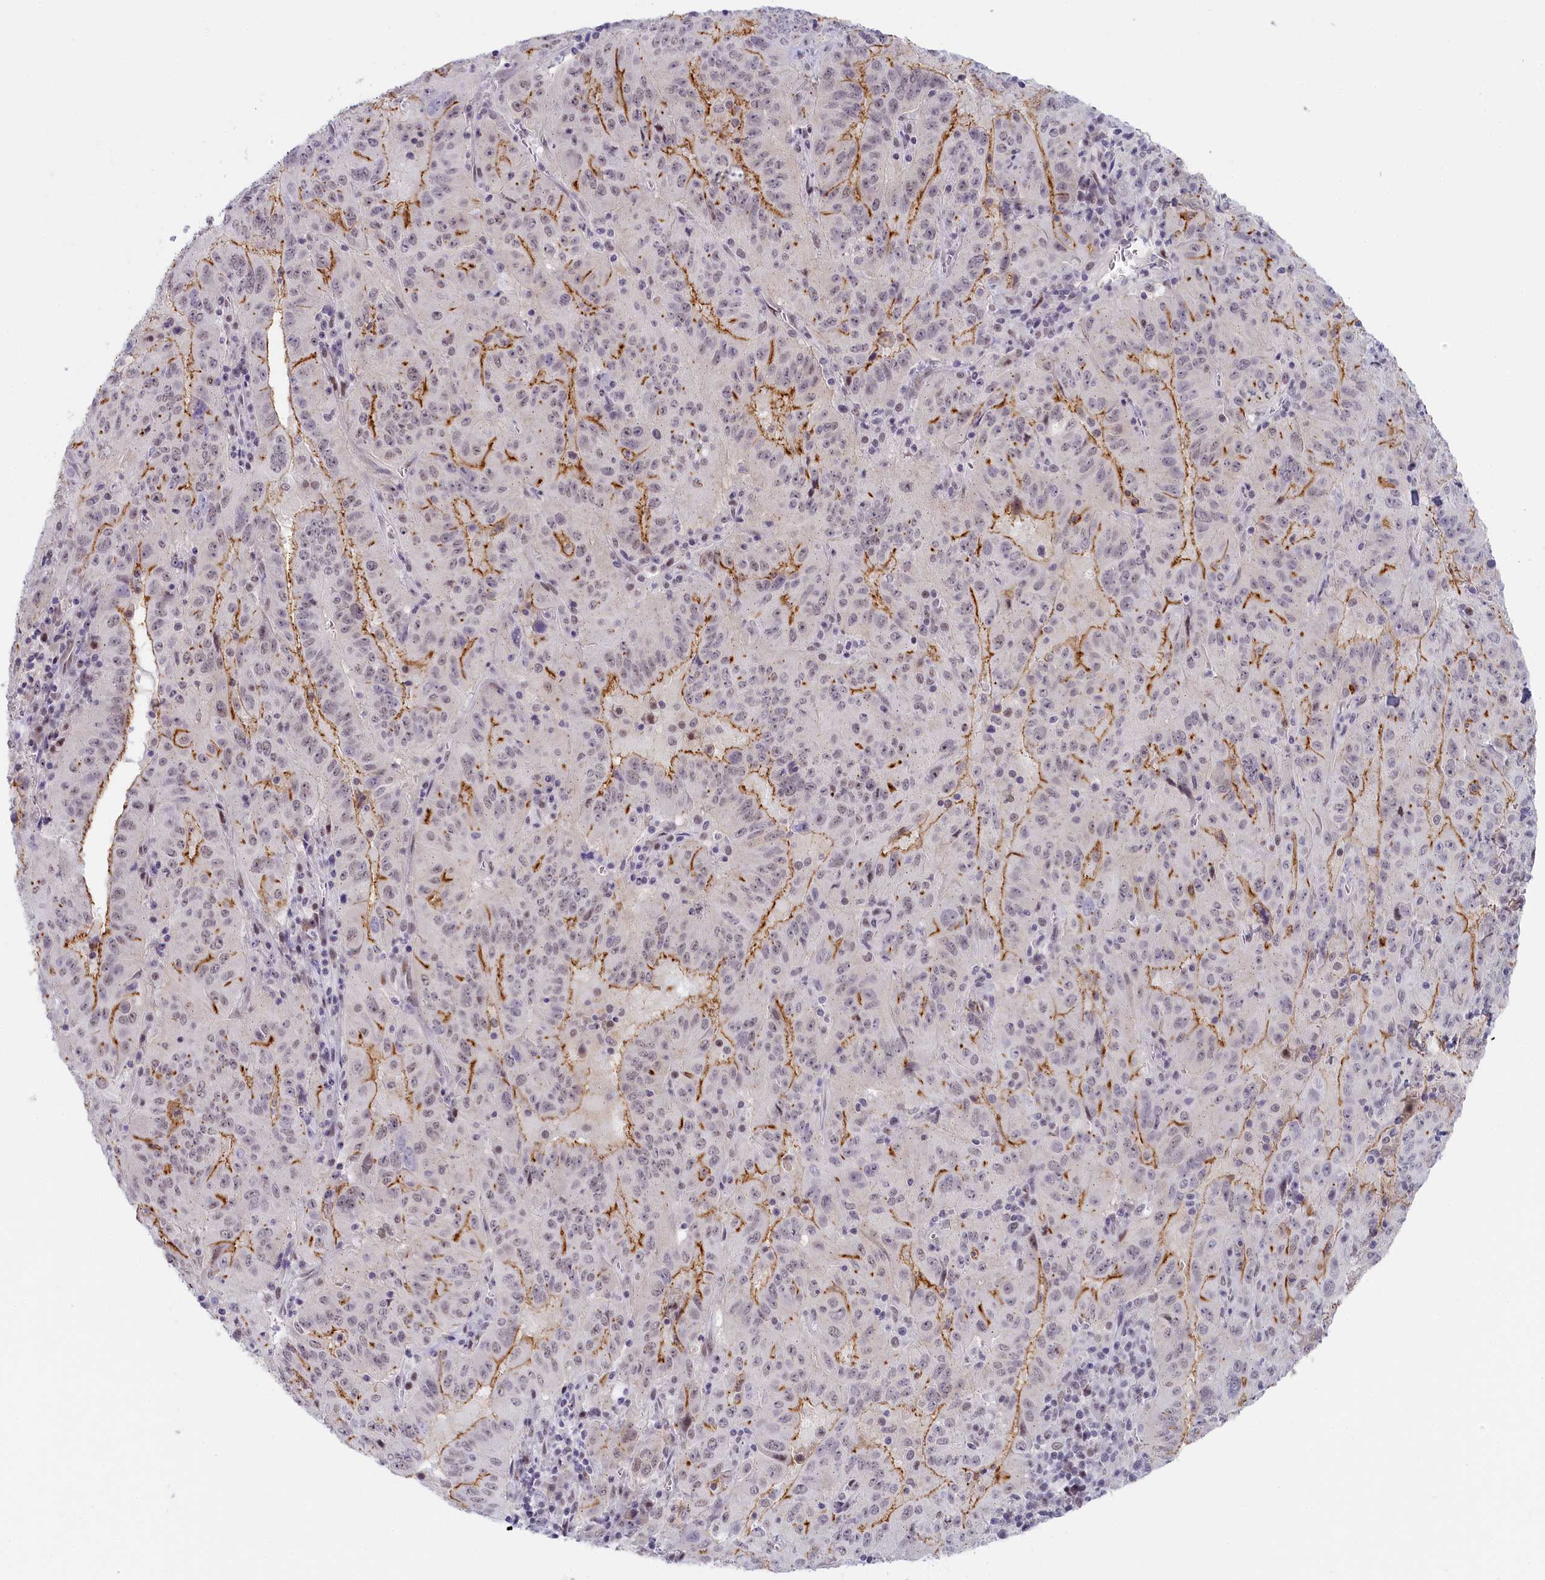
{"staining": {"intensity": "moderate", "quantity": ">75%", "location": "cytoplasmic/membranous"}, "tissue": "pancreatic cancer", "cell_type": "Tumor cells", "image_type": "cancer", "snomed": [{"axis": "morphology", "description": "Adenocarcinoma, NOS"}, {"axis": "topography", "description": "Pancreas"}], "caption": "Immunohistochemistry photomicrograph of neoplastic tissue: human pancreatic cancer (adenocarcinoma) stained using immunohistochemistry displays medium levels of moderate protein expression localized specifically in the cytoplasmic/membranous of tumor cells, appearing as a cytoplasmic/membranous brown color.", "gene": "SEC31B", "patient": {"sex": "male", "age": 63}}